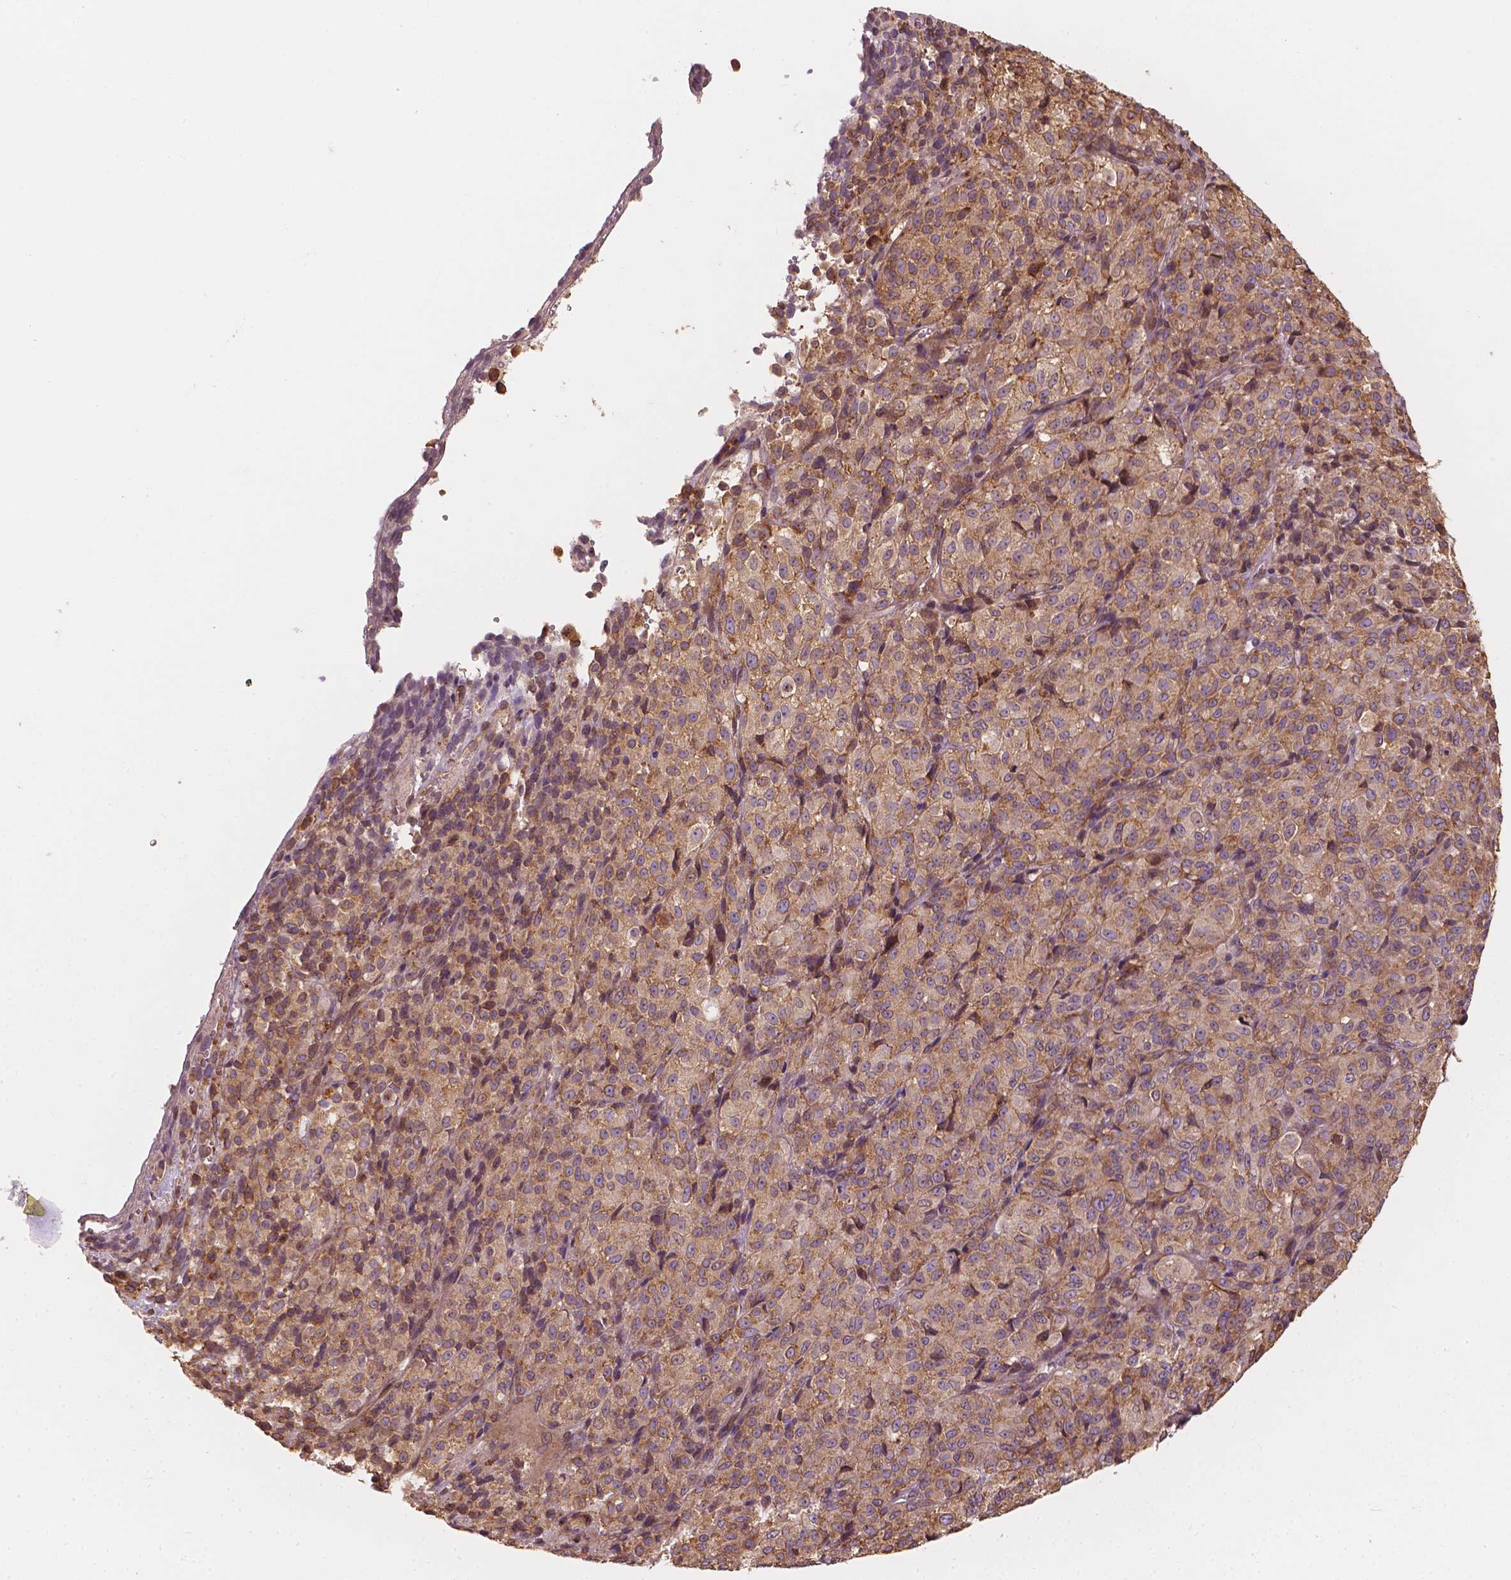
{"staining": {"intensity": "weak", "quantity": ">75%", "location": "cytoplasmic/membranous"}, "tissue": "melanoma", "cell_type": "Tumor cells", "image_type": "cancer", "snomed": [{"axis": "morphology", "description": "Malignant melanoma, Metastatic site"}, {"axis": "topography", "description": "Brain"}], "caption": "Weak cytoplasmic/membranous positivity for a protein is present in approximately >75% of tumor cells of malignant melanoma (metastatic site) using immunohistochemistry.", "gene": "G3BP1", "patient": {"sex": "female", "age": 56}}